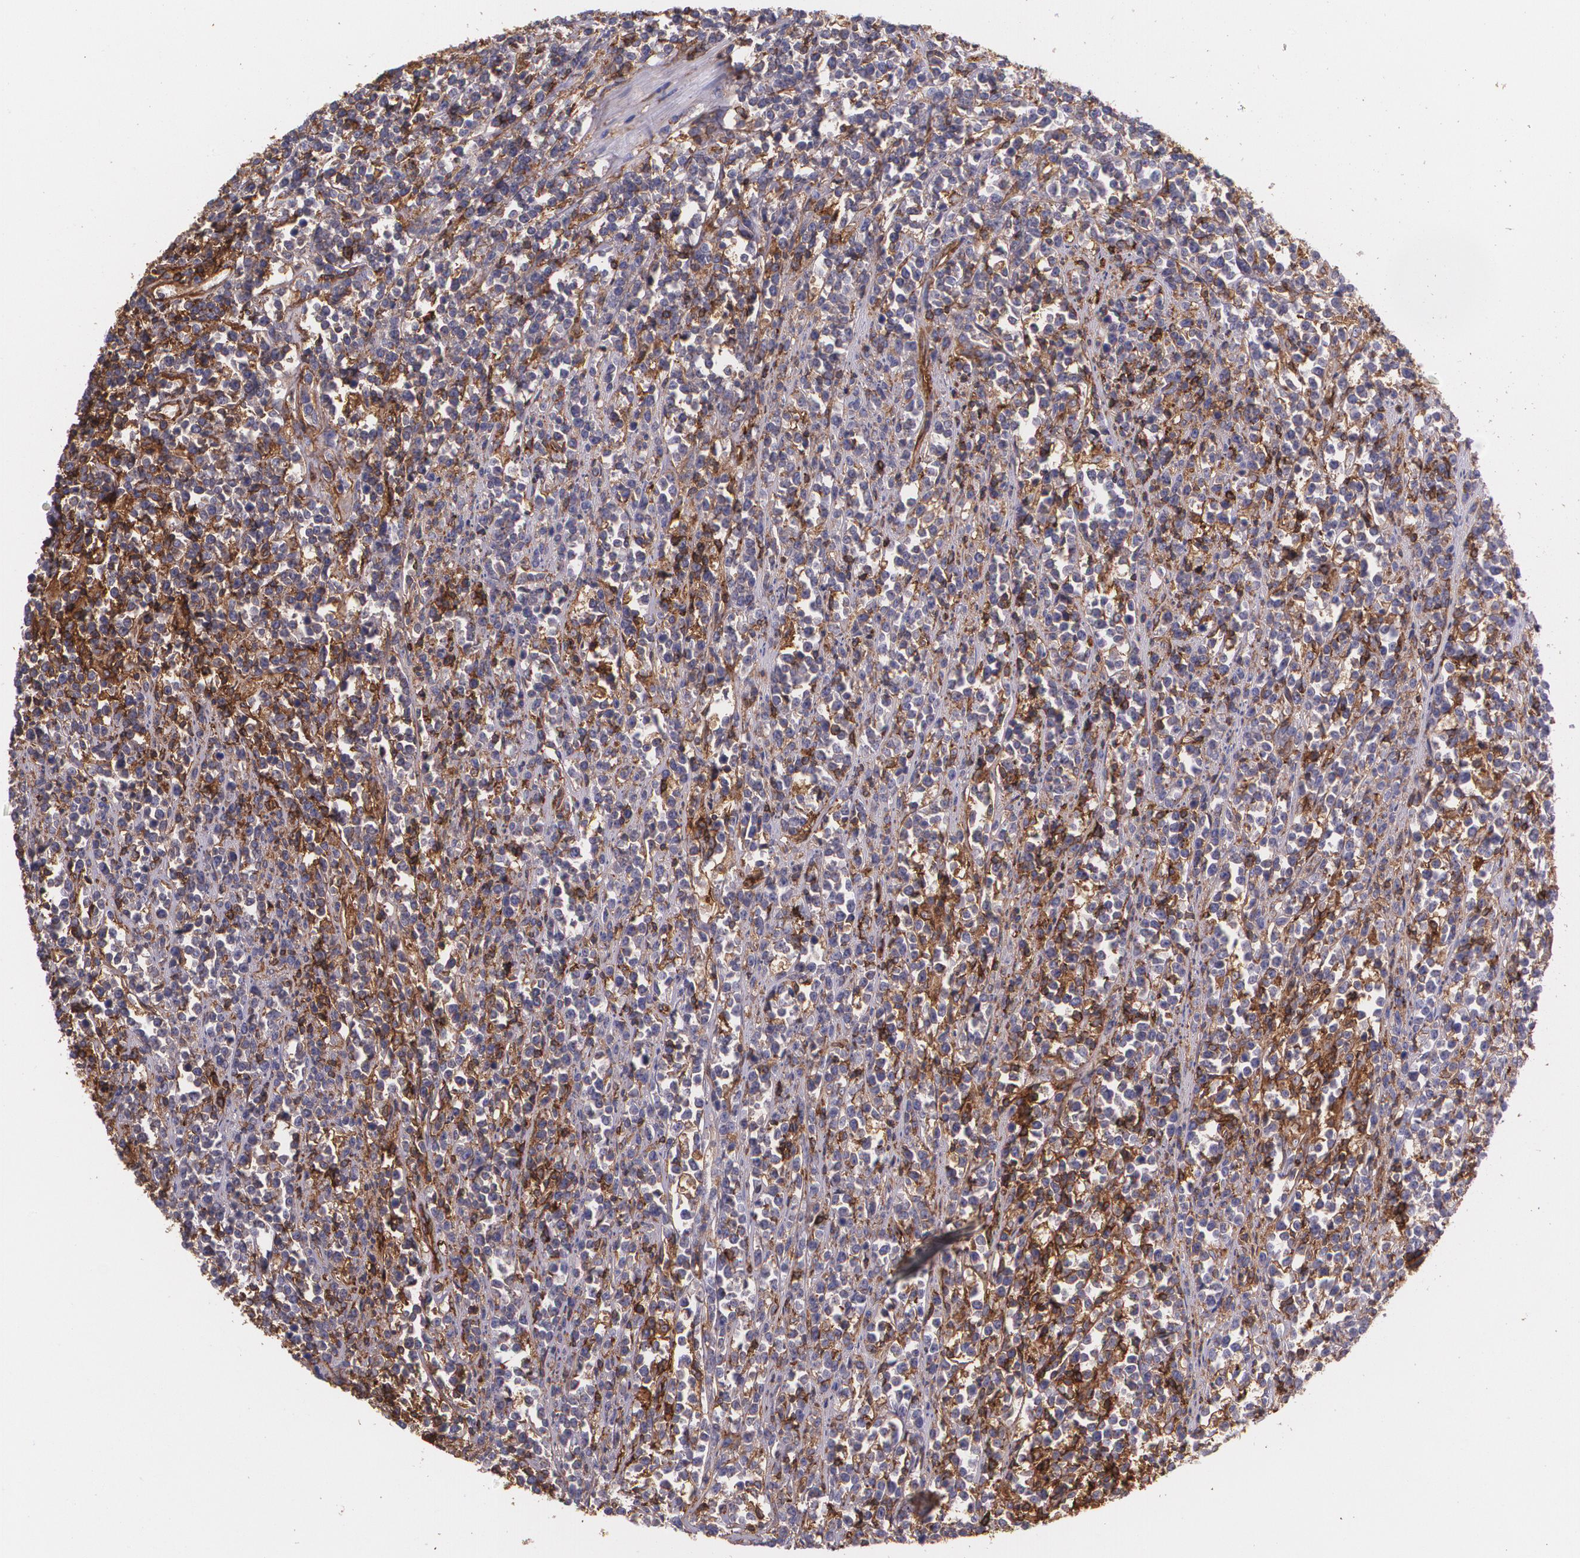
{"staining": {"intensity": "negative", "quantity": "none", "location": "none"}, "tissue": "lymphoma", "cell_type": "Tumor cells", "image_type": "cancer", "snomed": [{"axis": "morphology", "description": "Malignant lymphoma, non-Hodgkin's type, High grade"}, {"axis": "topography", "description": "Small intestine"}, {"axis": "topography", "description": "Colon"}], "caption": "Protein analysis of high-grade malignant lymphoma, non-Hodgkin's type reveals no significant expression in tumor cells.", "gene": "B2M", "patient": {"sex": "male", "age": 8}}